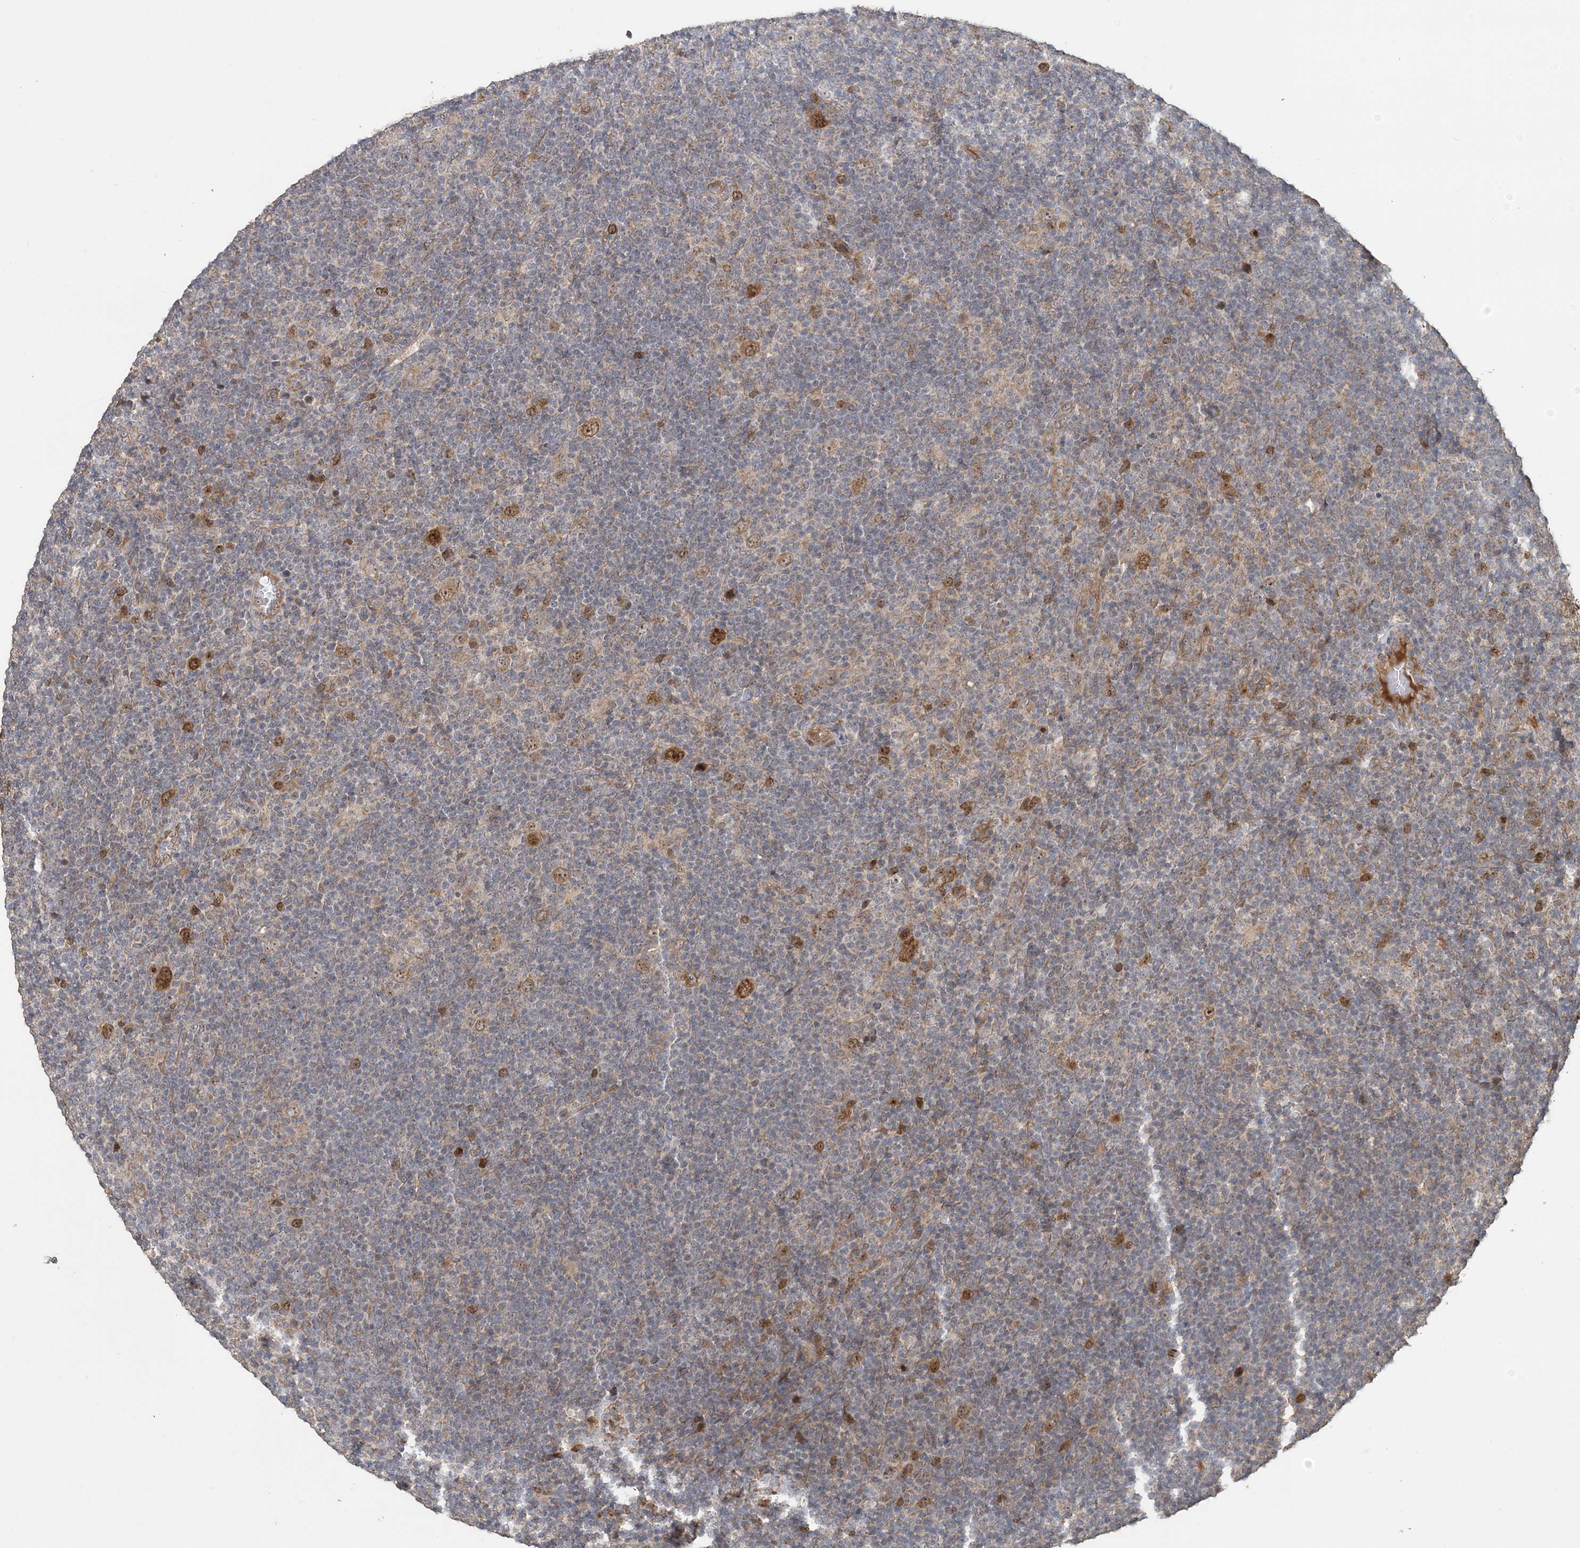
{"staining": {"intensity": "moderate", "quantity": ">75%", "location": "cytoplasmic/membranous,nuclear"}, "tissue": "lymphoma", "cell_type": "Tumor cells", "image_type": "cancer", "snomed": [{"axis": "morphology", "description": "Hodgkin's disease, NOS"}, {"axis": "topography", "description": "Lymph node"}], "caption": "Hodgkin's disease tissue shows moderate cytoplasmic/membranous and nuclear expression in approximately >75% of tumor cells, visualized by immunohistochemistry.", "gene": "TRAIP", "patient": {"sex": "female", "age": 57}}